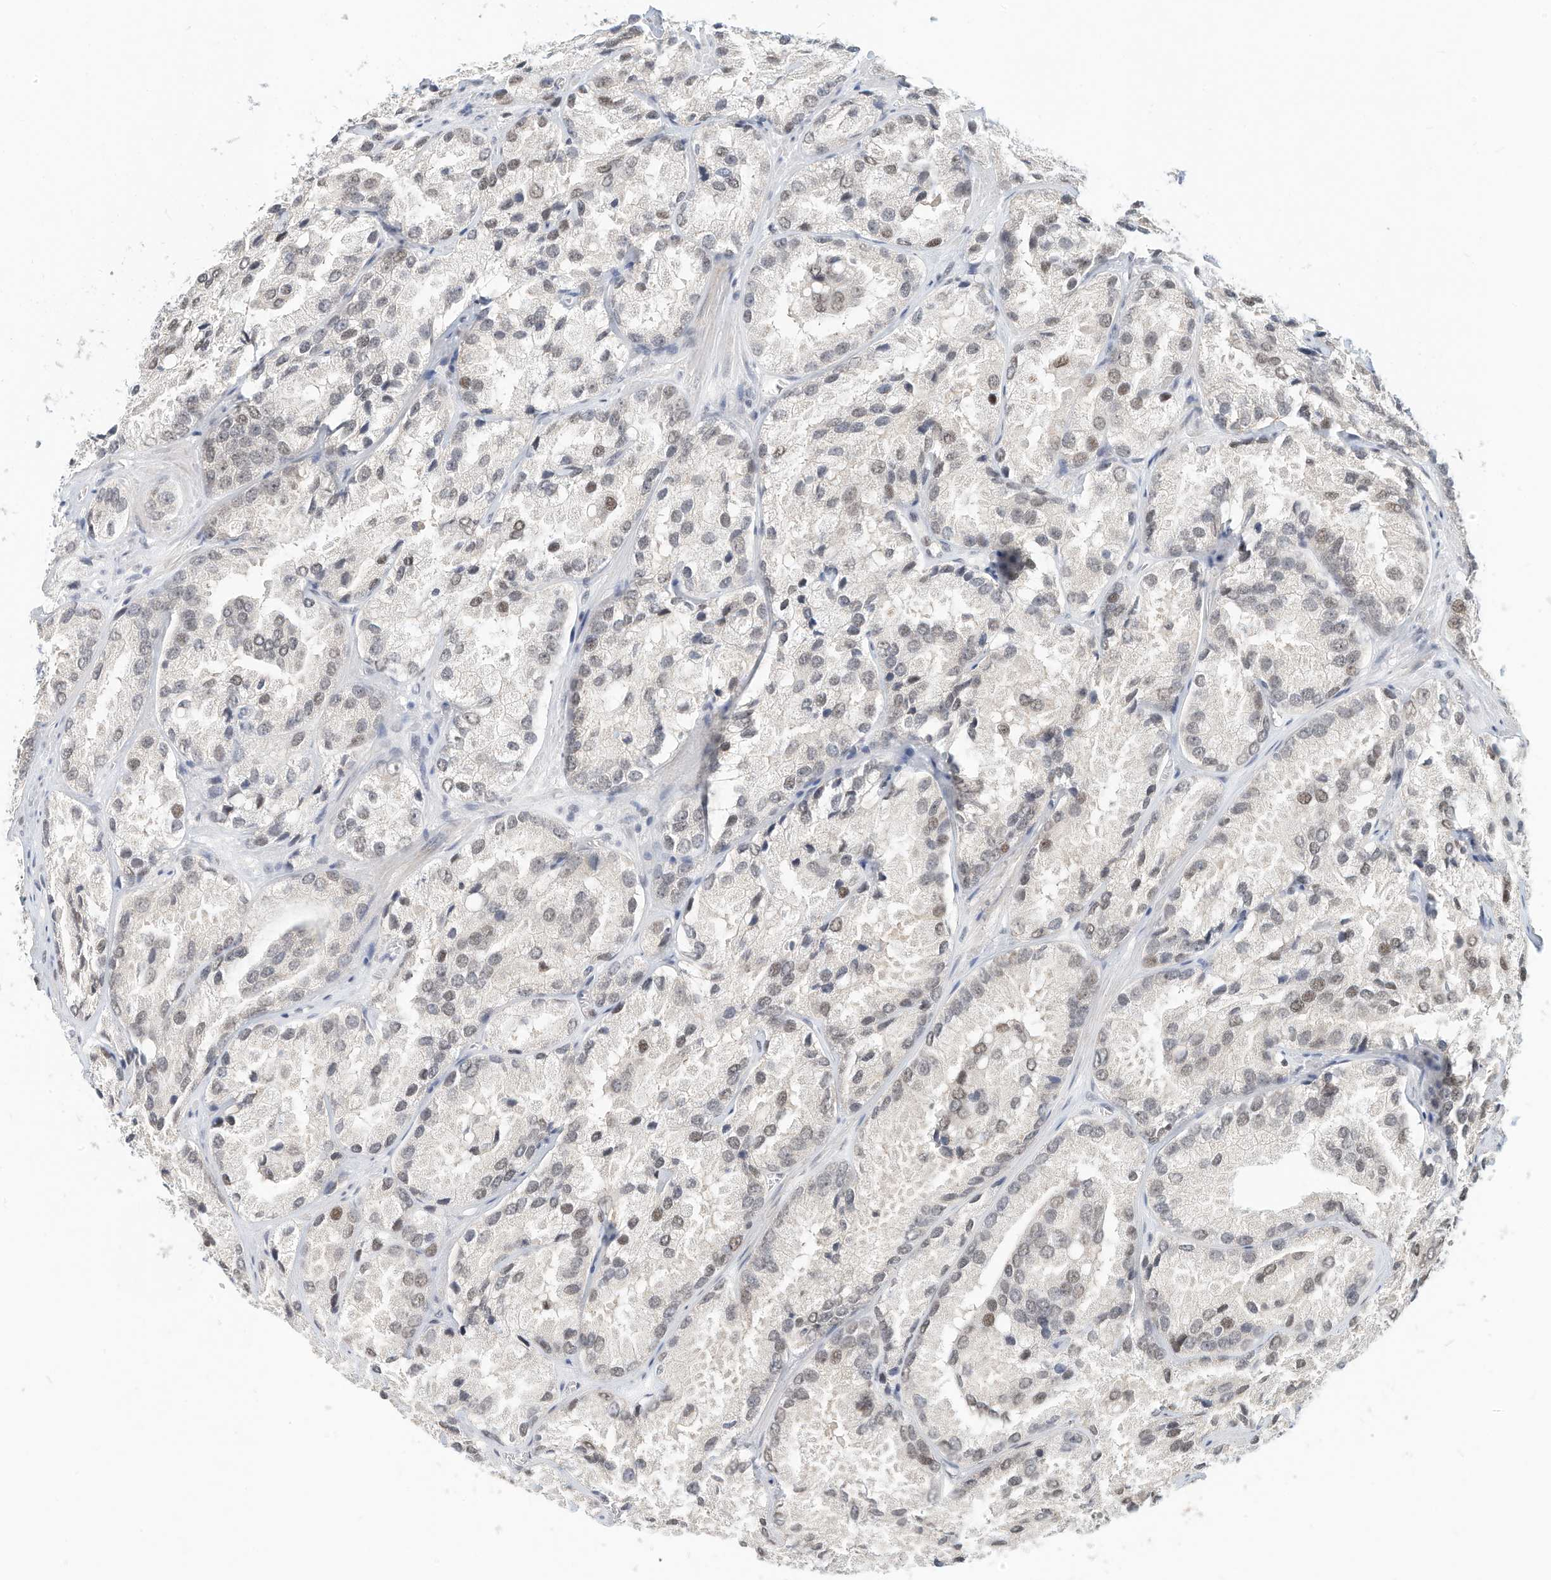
{"staining": {"intensity": "moderate", "quantity": "<25%", "location": "nuclear"}, "tissue": "prostate cancer", "cell_type": "Tumor cells", "image_type": "cancer", "snomed": [{"axis": "morphology", "description": "Adenocarcinoma, High grade"}, {"axis": "topography", "description": "Prostate"}], "caption": "Brown immunohistochemical staining in prostate cancer shows moderate nuclear staining in approximately <25% of tumor cells. The protein is shown in brown color, while the nuclei are stained blue.", "gene": "OGT", "patient": {"sex": "male", "age": 66}}